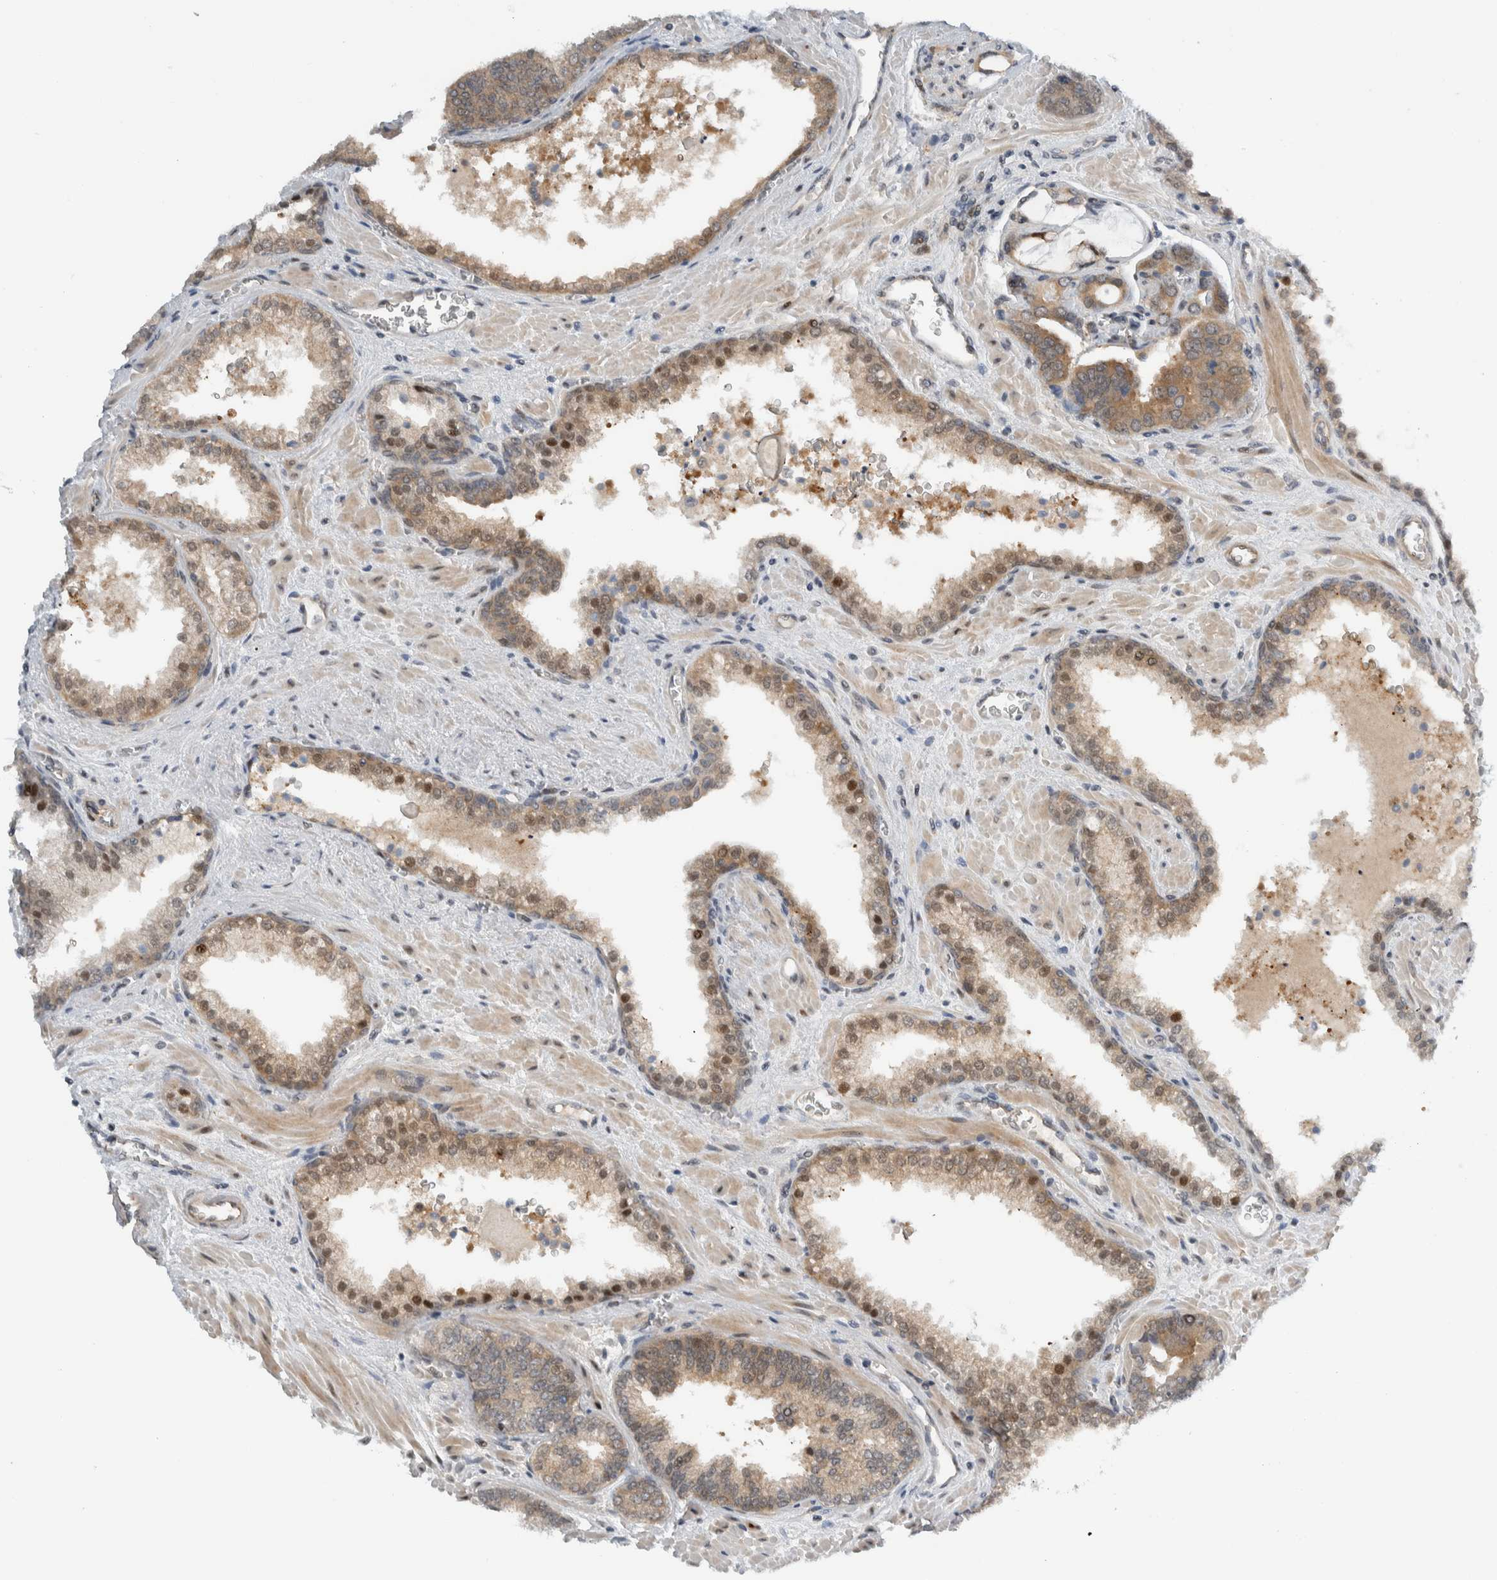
{"staining": {"intensity": "moderate", "quantity": "25%-75%", "location": "cytoplasmic/membranous,nuclear"}, "tissue": "prostate cancer", "cell_type": "Tumor cells", "image_type": "cancer", "snomed": [{"axis": "morphology", "description": "Adenocarcinoma, Low grade"}, {"axis": "topography", "description": "Prostate"}], "caption": "Immunohistochemistry (IHC) photomicrograph of neoplastic tissue: human prostate cancer stained using immunohistochemistry (IHC) exhibits medium levels of moderate protein expression localized specifically in the cytoplasmic/membranous and nuclear of tumor cells, appearing as a cytoplasmic/membranous and nuclear brown color.", "gene": "NCR3LG1", "patient": {"sex": "male", "age": 71}}